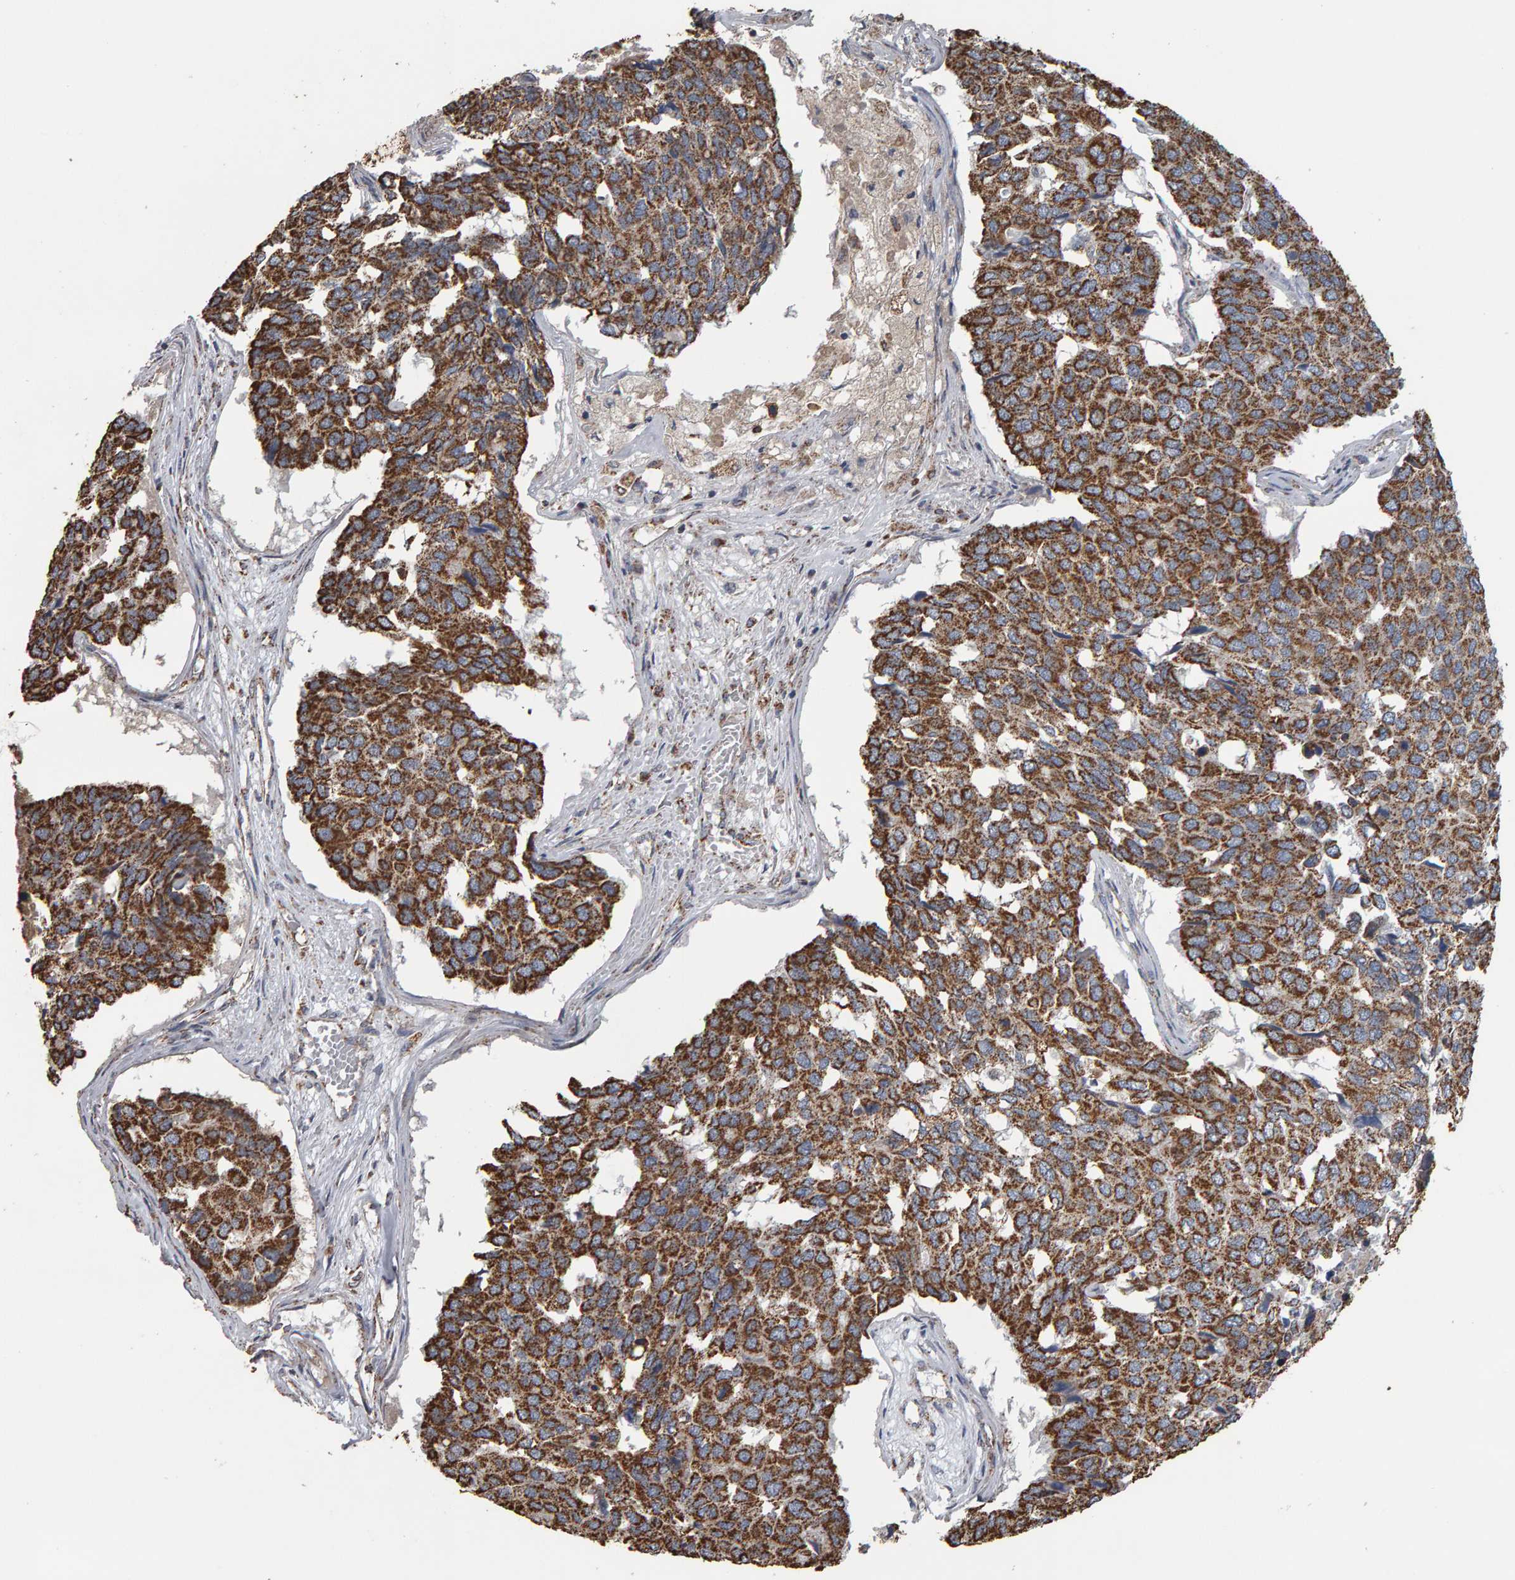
{"staining": {"intensity": "strong", "quantity": ">75%", "location": "cytoplasmic/membranous"}, "tissue": "pancreatic cancer", "cell_type": "Tumor cells", "image_type": "cancer", "snomed": [{"axis": "morphology", "description": "Adenocarcinoma, NOS"}, {"axis": "topography", "description": "Pancreas"}], "caption": "This photomicrograph shows pancreatic adenocarcinoma stained with immunohistochemistry (IHC) to label a protein in brown. The cytoplasmic/membranous of tumor cells show strong positivity for the protein. Nuclei are counter-stained blue.", "gene": "TOM1L1", "patient": {"sex": "male", "age": 50}}